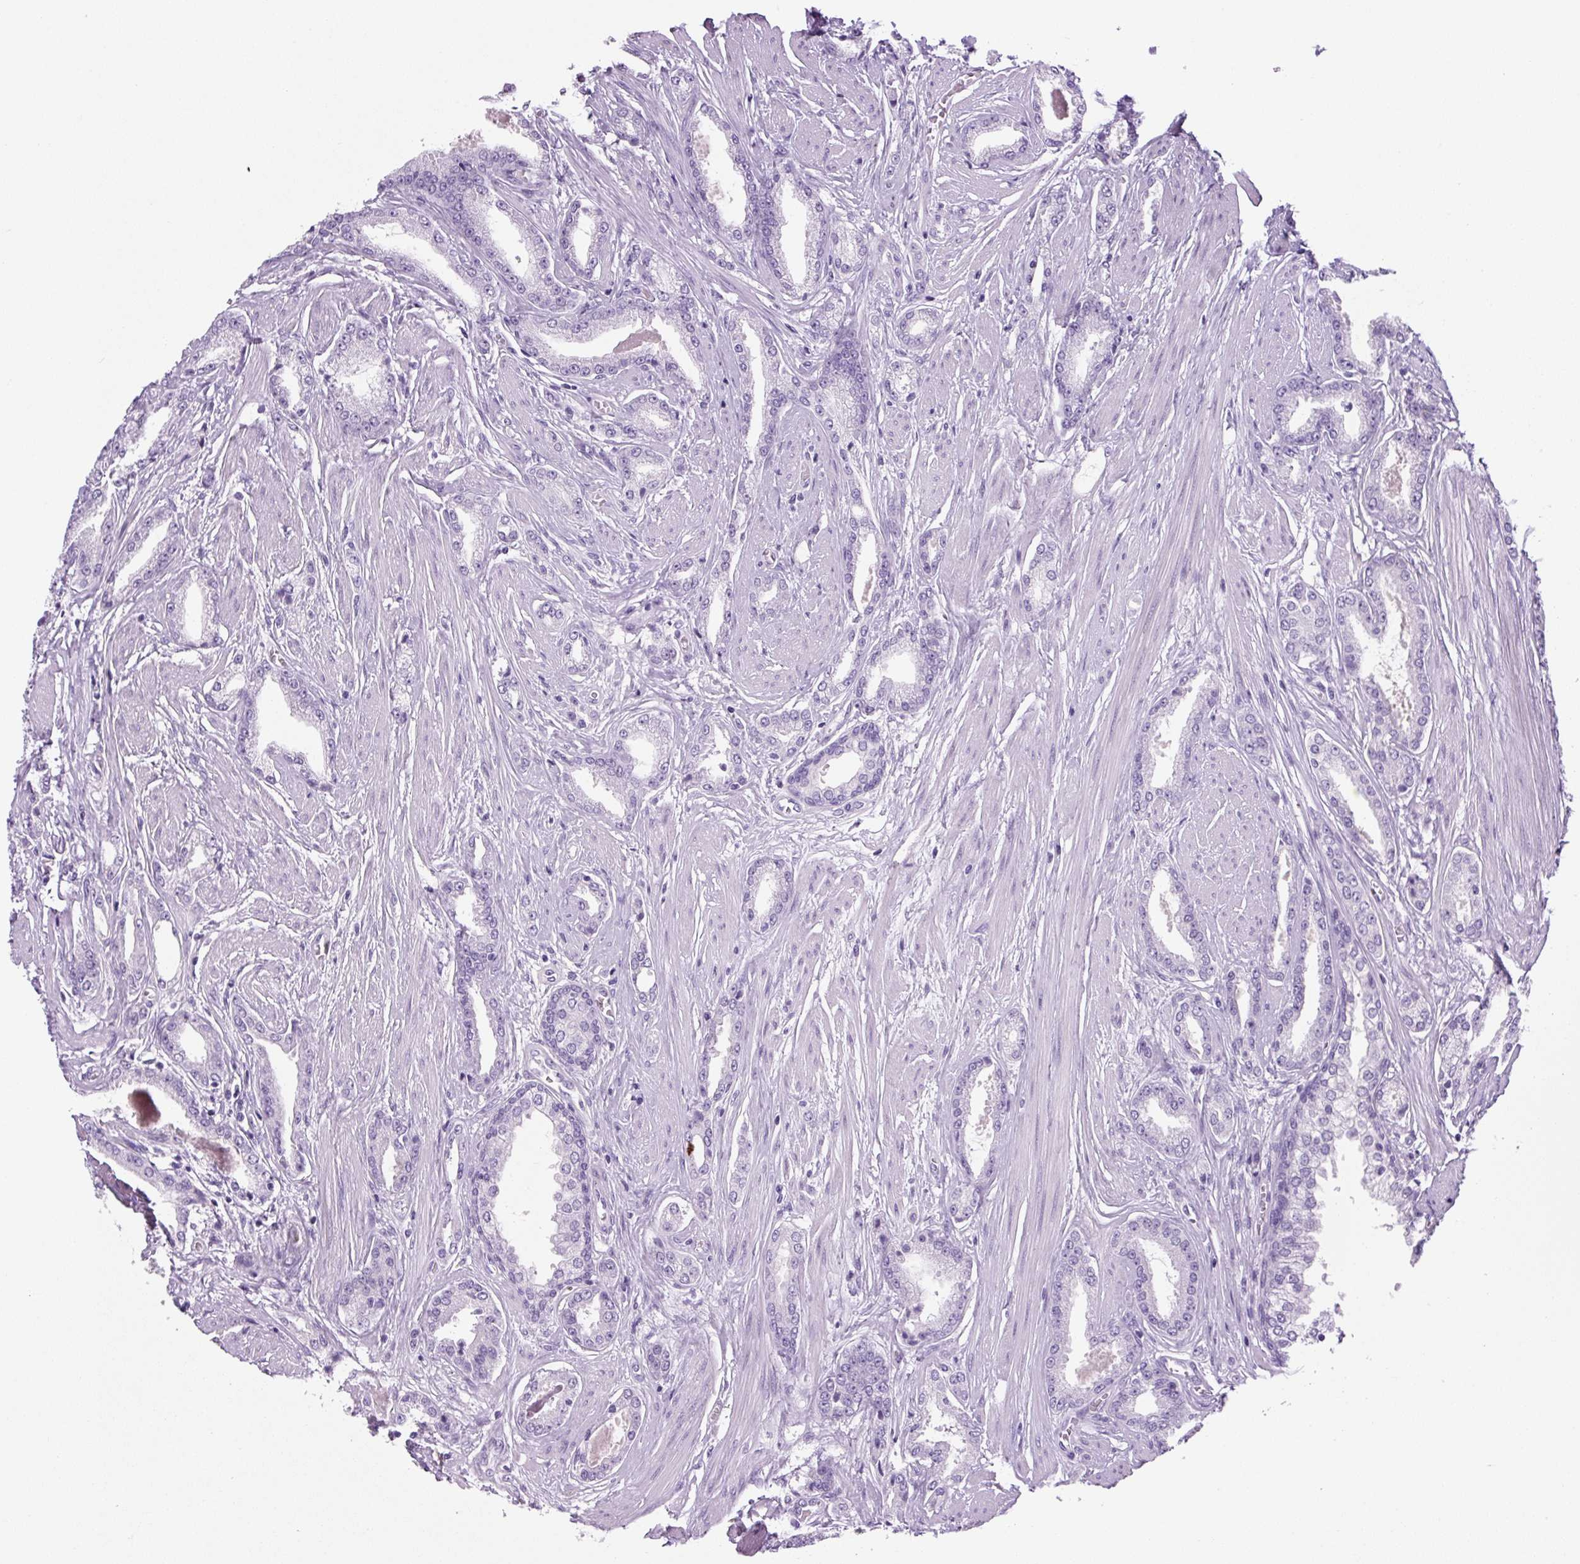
{"staining": {"intensity": "negative", "quantity": "none", "location": "none"}, "tissue": "prostate cancer", "cell_type": "Tumor cells", "image_type": "cancer", "snomed": [{"axis": "morphology", "description": "Adenocarcinoma, Low grade"}, {"axis": "topography", "description": "Prostate"}], "caption": "Immunohistochemical staining of human prostate low-grade adenocarcinoma demonstrates no significant expression in tumor cells.", "gene": "PRRT1", "patient": {"sex": "male", "age": 42}}